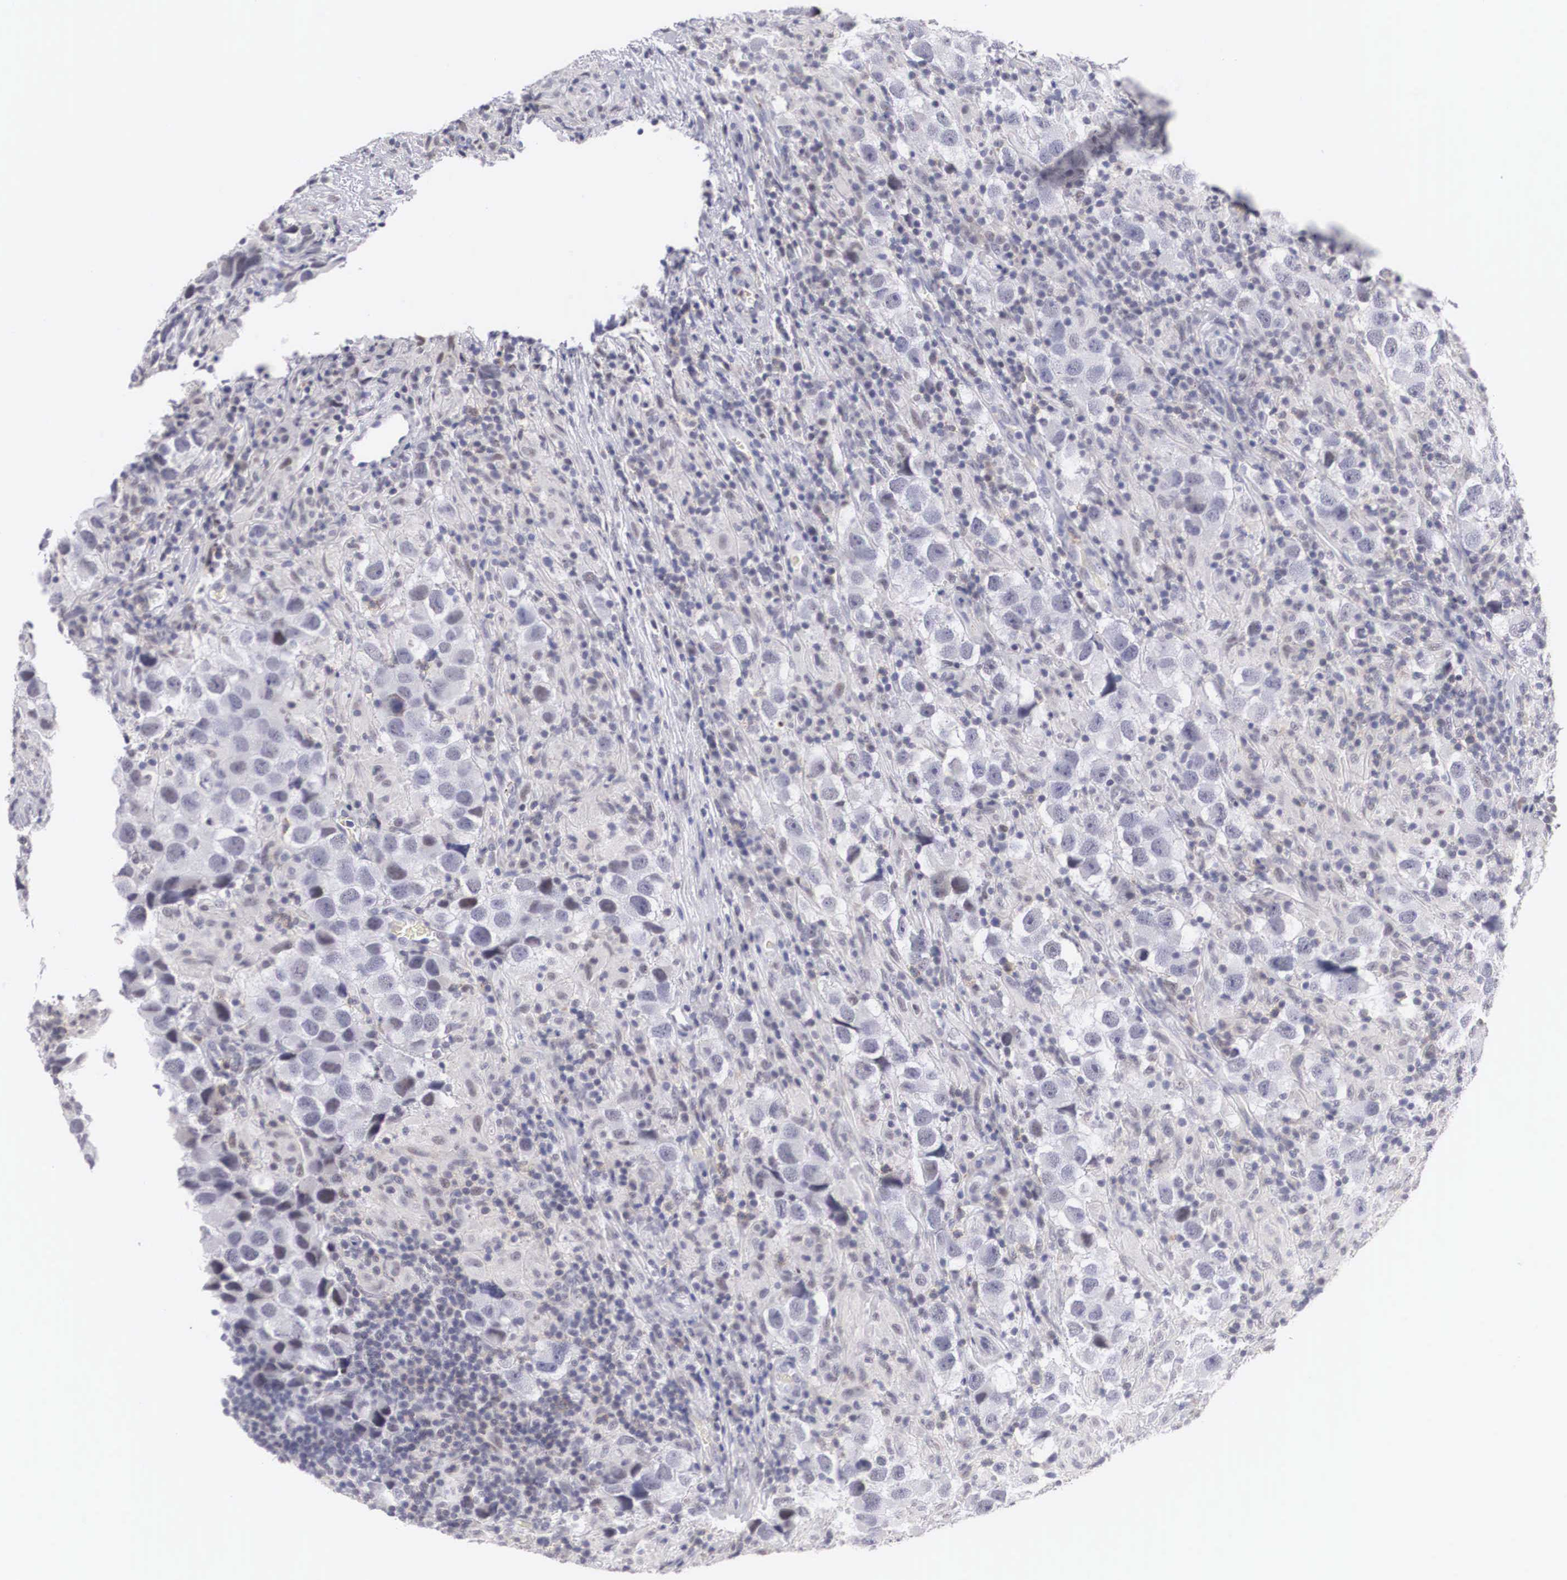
{"staining": {"intensity": "negative", "quantity": "none", "location": "none"}, "tissue": "testis cancer", "cell_type": "Tumor cells", "image_type": "cancer", "snomed": [{"axis": "morphology", "description": "Carcinoma, Embryonal, NOS"}, {"axis": "topography", "description": "Testis"}], "caption": "Tumor cells show no significant protein expression in testis cancer (embryonal carcinoma).", "gene": "FAM47A", "patient": {"sex": "male", "age": 21}}